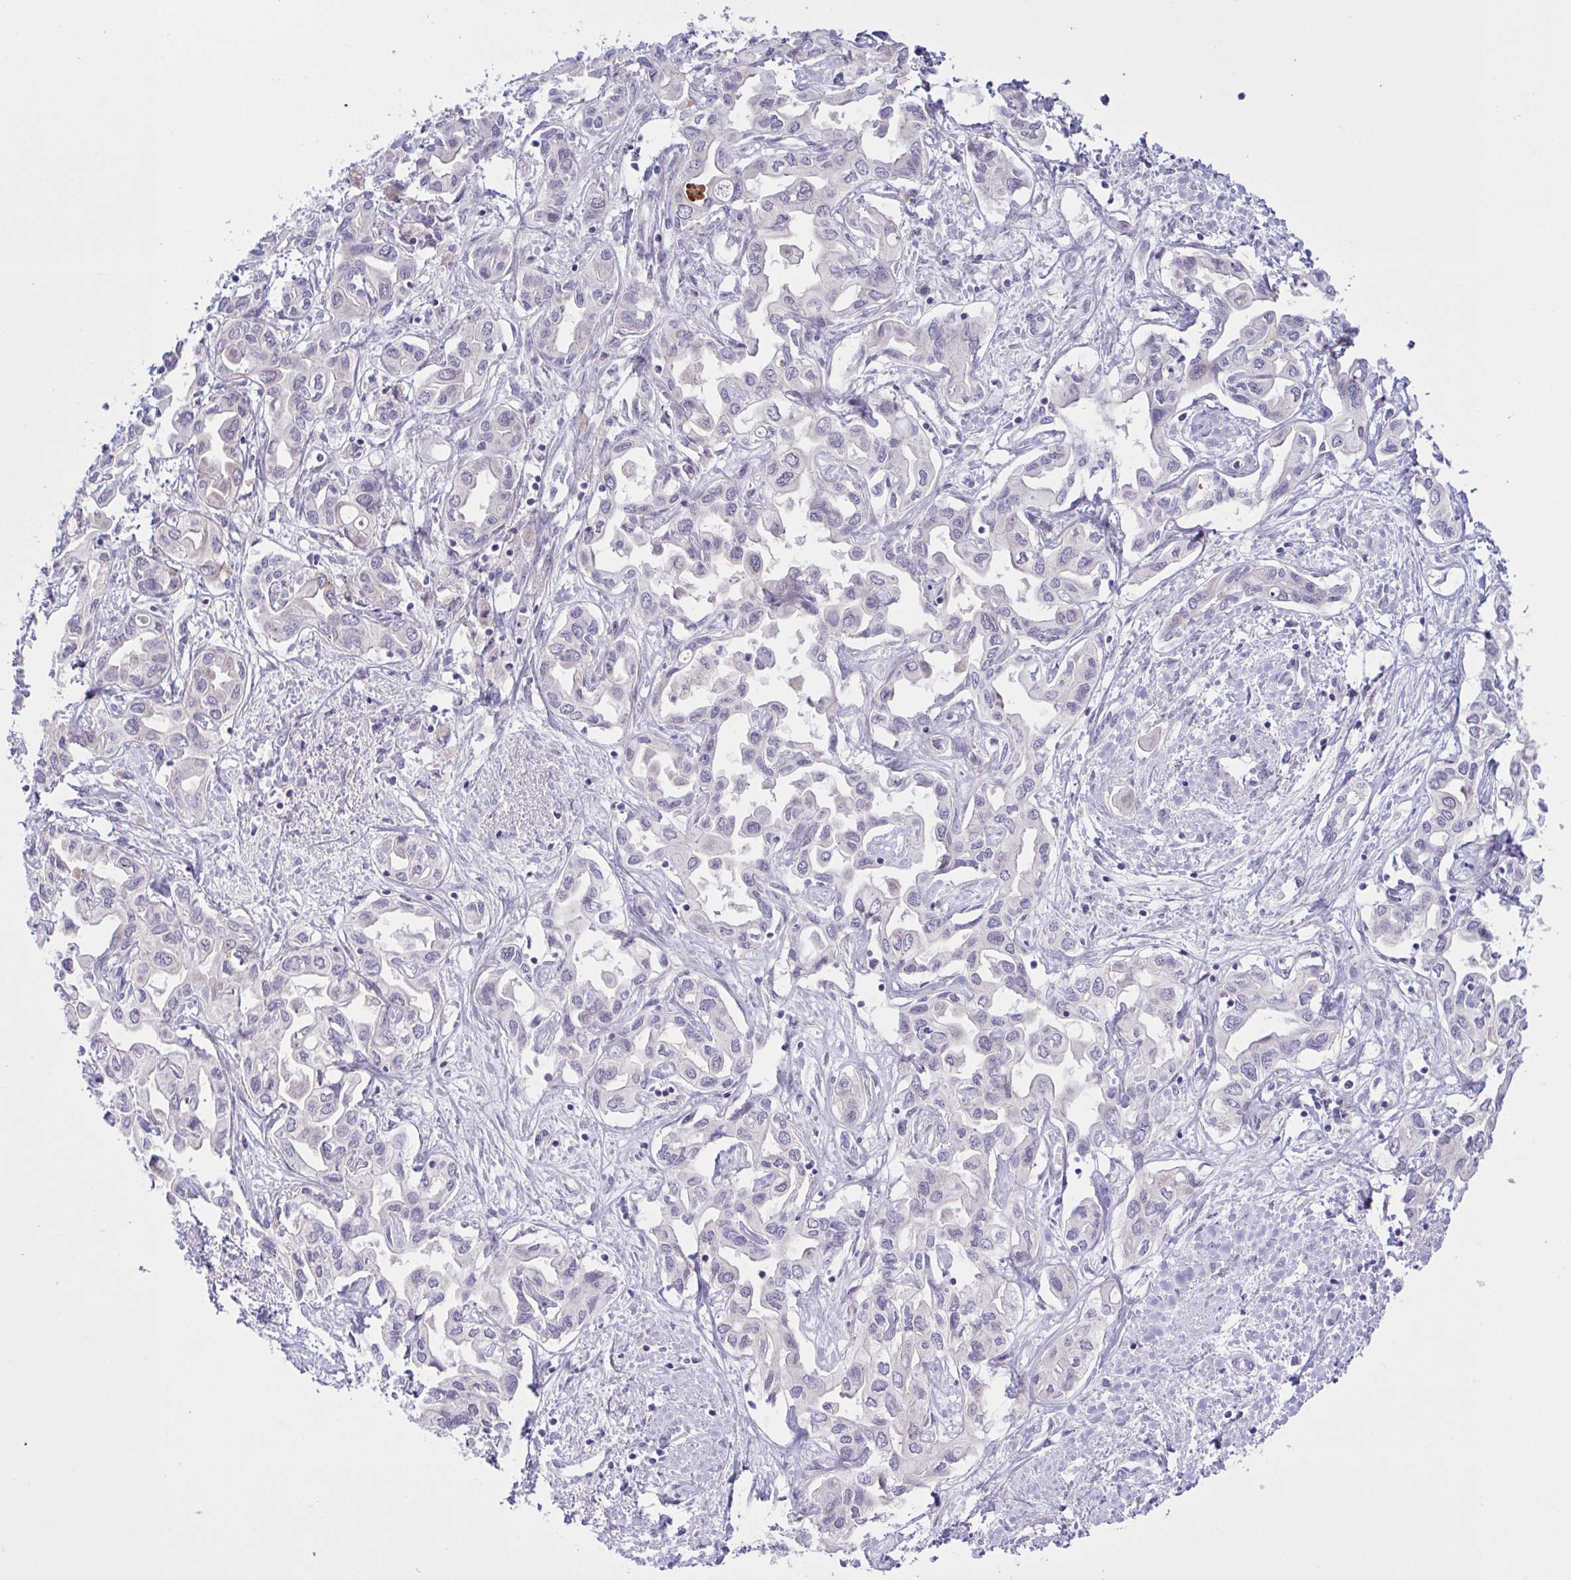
{"staining": {"intensity": "negative", "quantity": "none", "location": "none"}, "tissue": "liver cancer", "cell_type": "Tumor cells", "image_type": "cancer", "snomed": [{"axis": "morphology", "description": "Cholangiocarcinoma"}, {"axis": "topography", "description": "Liver"}], "caption": "A micrograph of liver cholangiocarcinoma stained for a protein reveals no brown staining in tumor cells.", "gene": "SYNPO2L", "patient": {"sex": "female", "age": 64}}